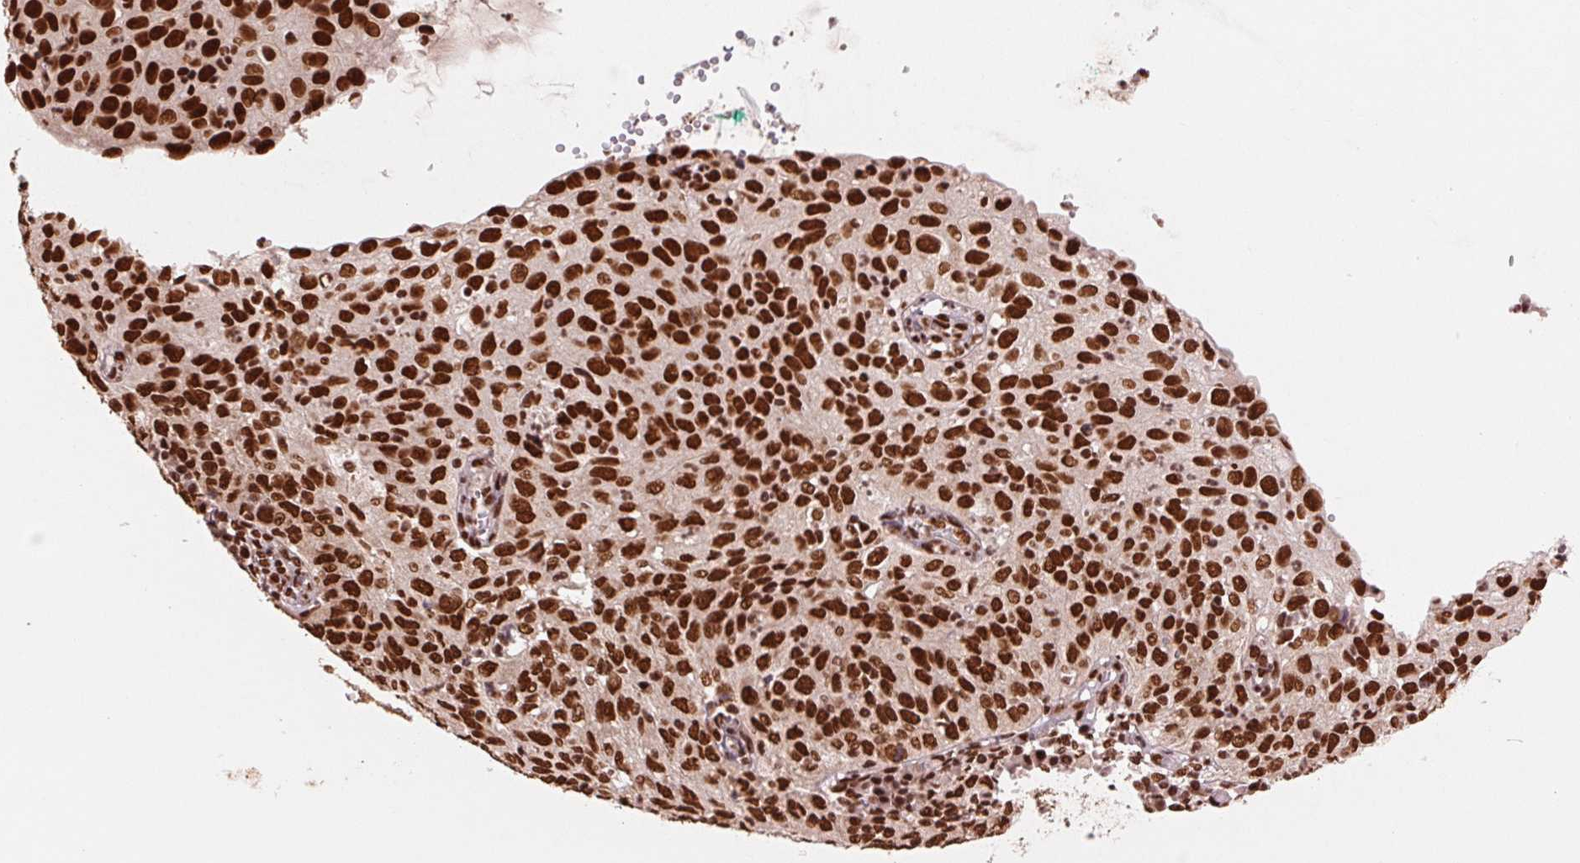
{"staining": {"intensity": "strong", "quantity": ">75%", "location": "nuclear"}, "tissue": "cervical cancer", "cell_type": "Tumor cells", "image_type": "cancer", "snomed": [{"axis": "morphology", "description": "Squamous cell carcinoma, NOS"}, {"axis": "topography", "description": "Cervix"}], "caption": "Squamous cell carcinoma (cervical) stained for a protein reveals strong nuclear positivity in tumor cells.", "gene": "TTLL9", "patient": {"sex": "female", "age": 52}}